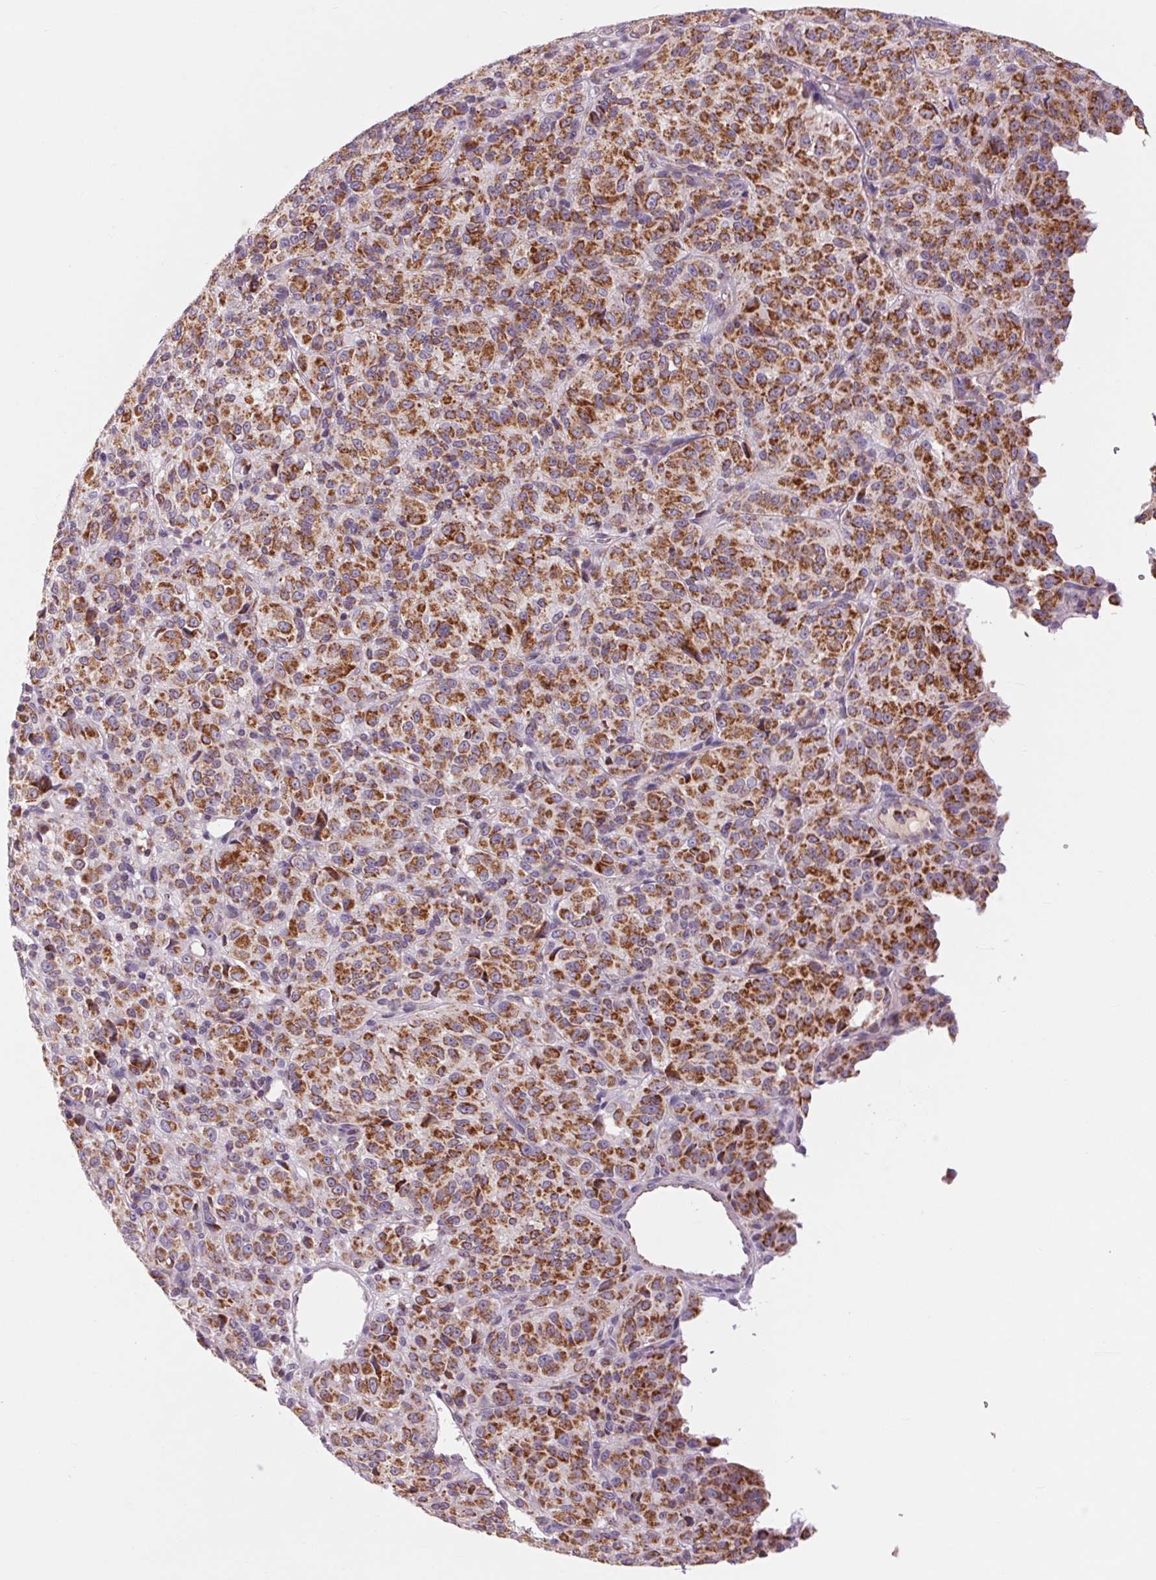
{"staining": {"intensity": "strong", "quantity": ">75%", "location": "cytoplasmic/membranous"}, "tissue": "melanoma", "cell_type": "Tumor cells", "image_type": "cancer", "snomed": [{"axis": "morphology", "description": "Malignant melanoma, Metastatic site"}, {"axis": "topography", "description": "Brain"}], "caption": "Malignant melanoma (metastatic site) stained with a protein marker shows strong staining in tumor cells.", "gene": "COX6A1", "patient": {"sex": "female", "age": 56}}